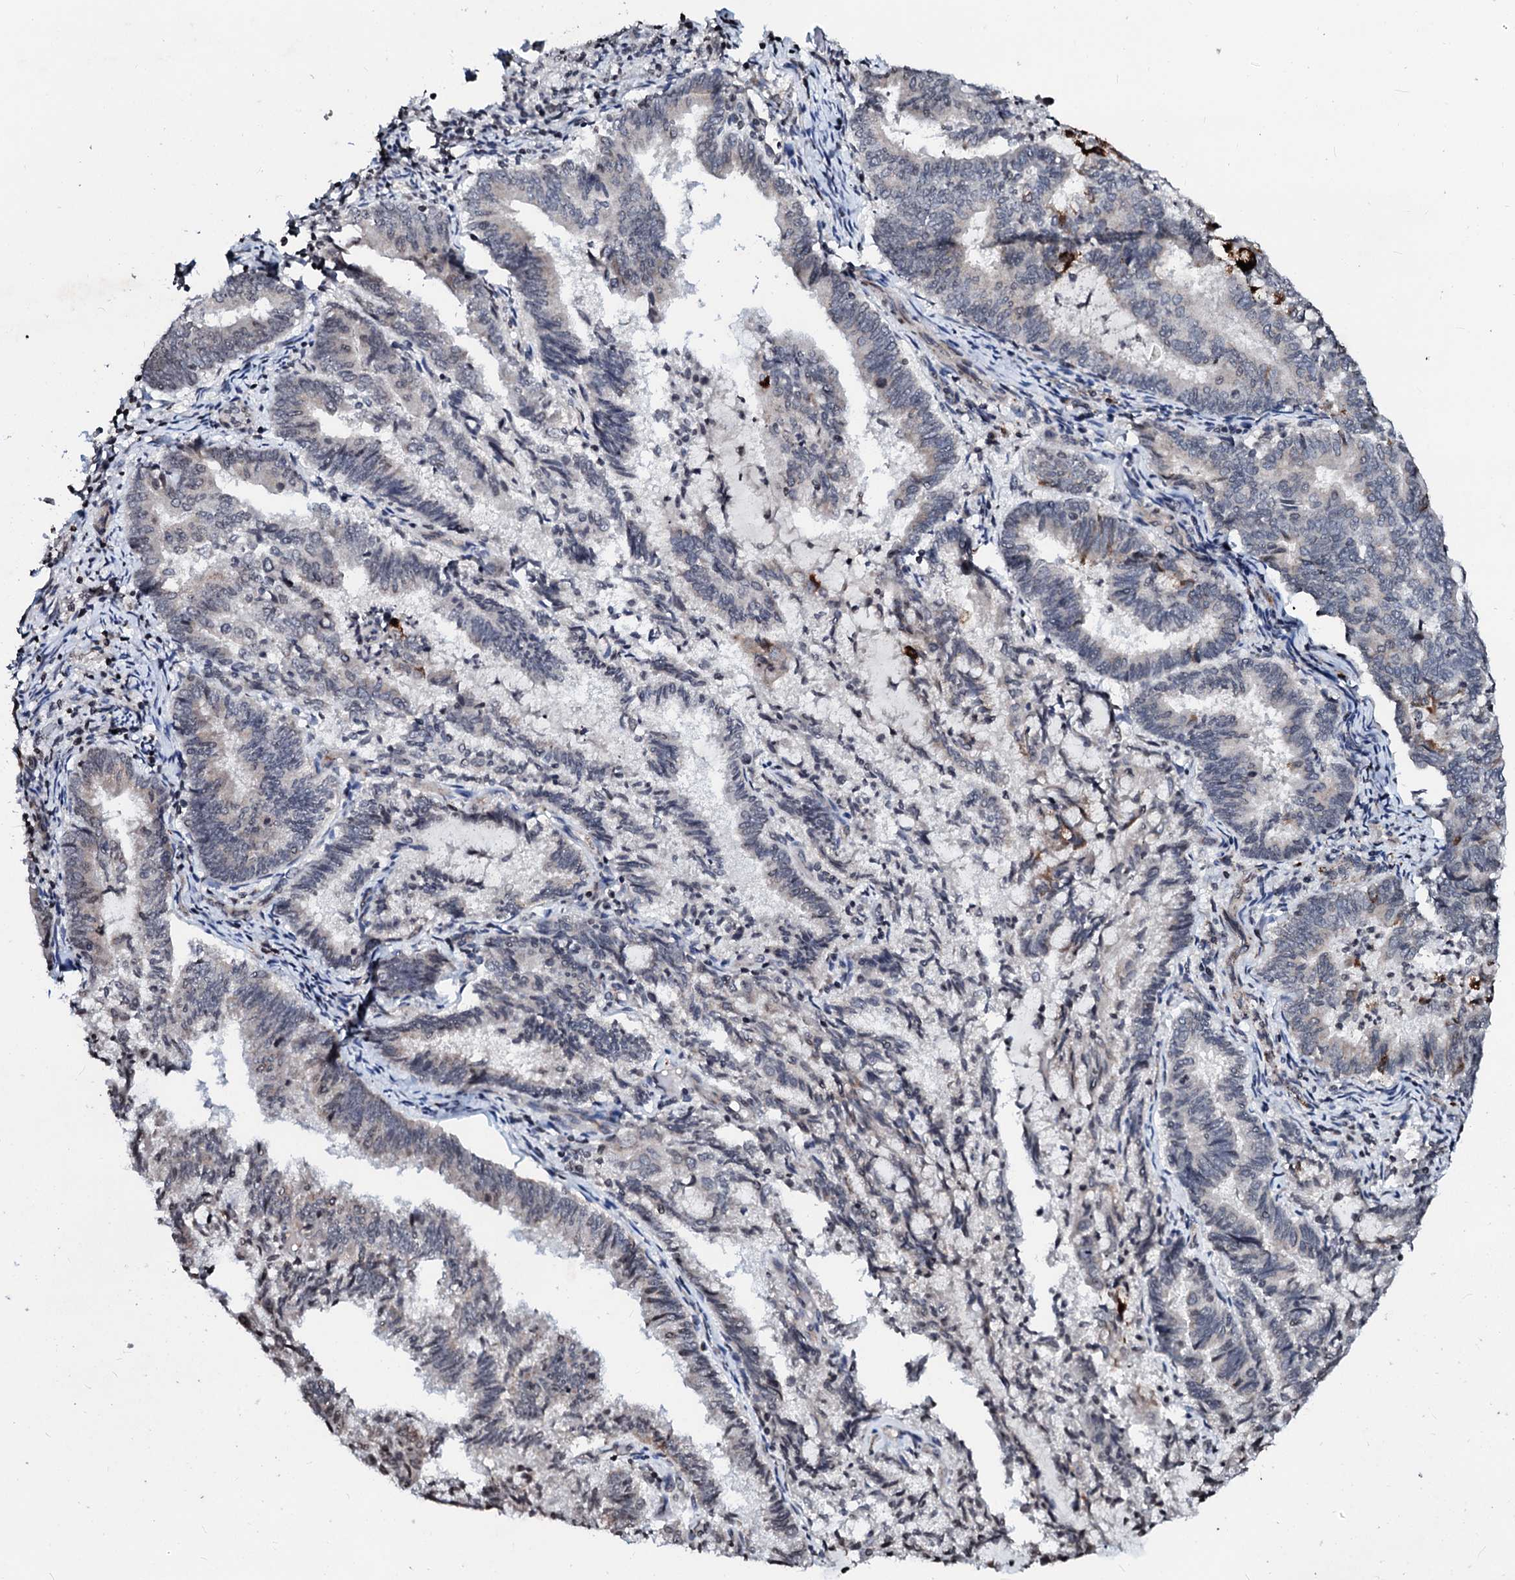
{"staining": {"intensity": "negative", "quantity": "none", "location": "none"}, "tissue": "endometrial cancer", "cell_type": "Tumor cells", "image_type": "cancer", "snomed": [{"axis": "morphology", "description": "Adenocarcinoma, NOS"}, {"axis": "topography", "description": "Endometrium"}], "caption": "There is no significant staining in tumor cells of endometrial adenocarcinoma.", "gene": "LSM11", "patient": {"sex": "female", "age": 80}}